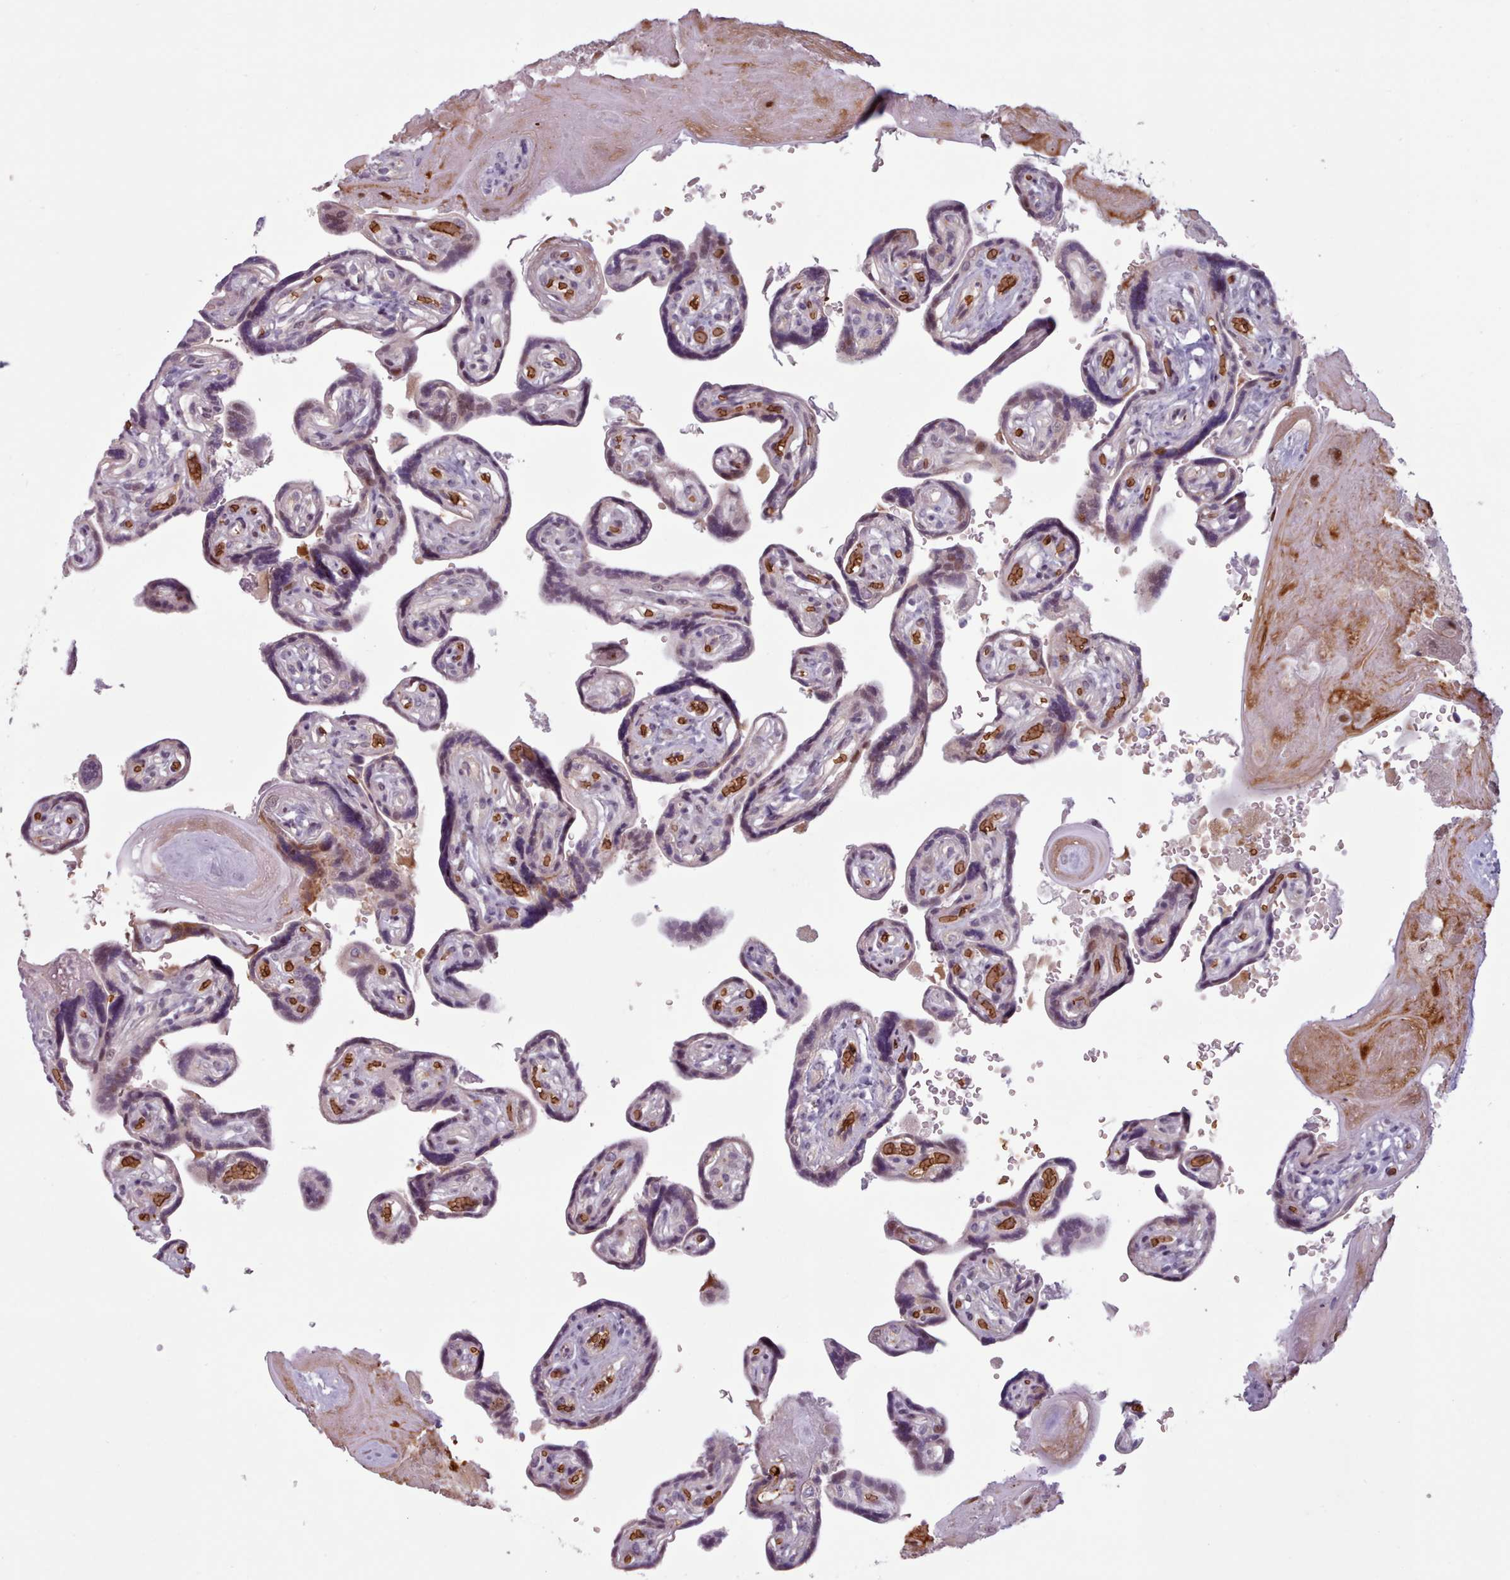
{"staining": {"intensity": "negative", "quantity": "none", "location": "none"}, "tissue": "placenta", "cell_type": "Trophoblastic cells", "image_type": "normal", "snomed": [{"axis": "morphology", "description": "Normal tissue, NOS"}, {"axis": "topography", "description": "Placenta"}], "caption": "Immunohistochemistry (IHC) image of unremarkable placenta: human placenta stained with DAB (3,3'-diaminobenzidine) shows no significant protein staining in trophoblastic cells.", "gene": "KBTBD6", "patient": {"sex": "female", "age": 32}}